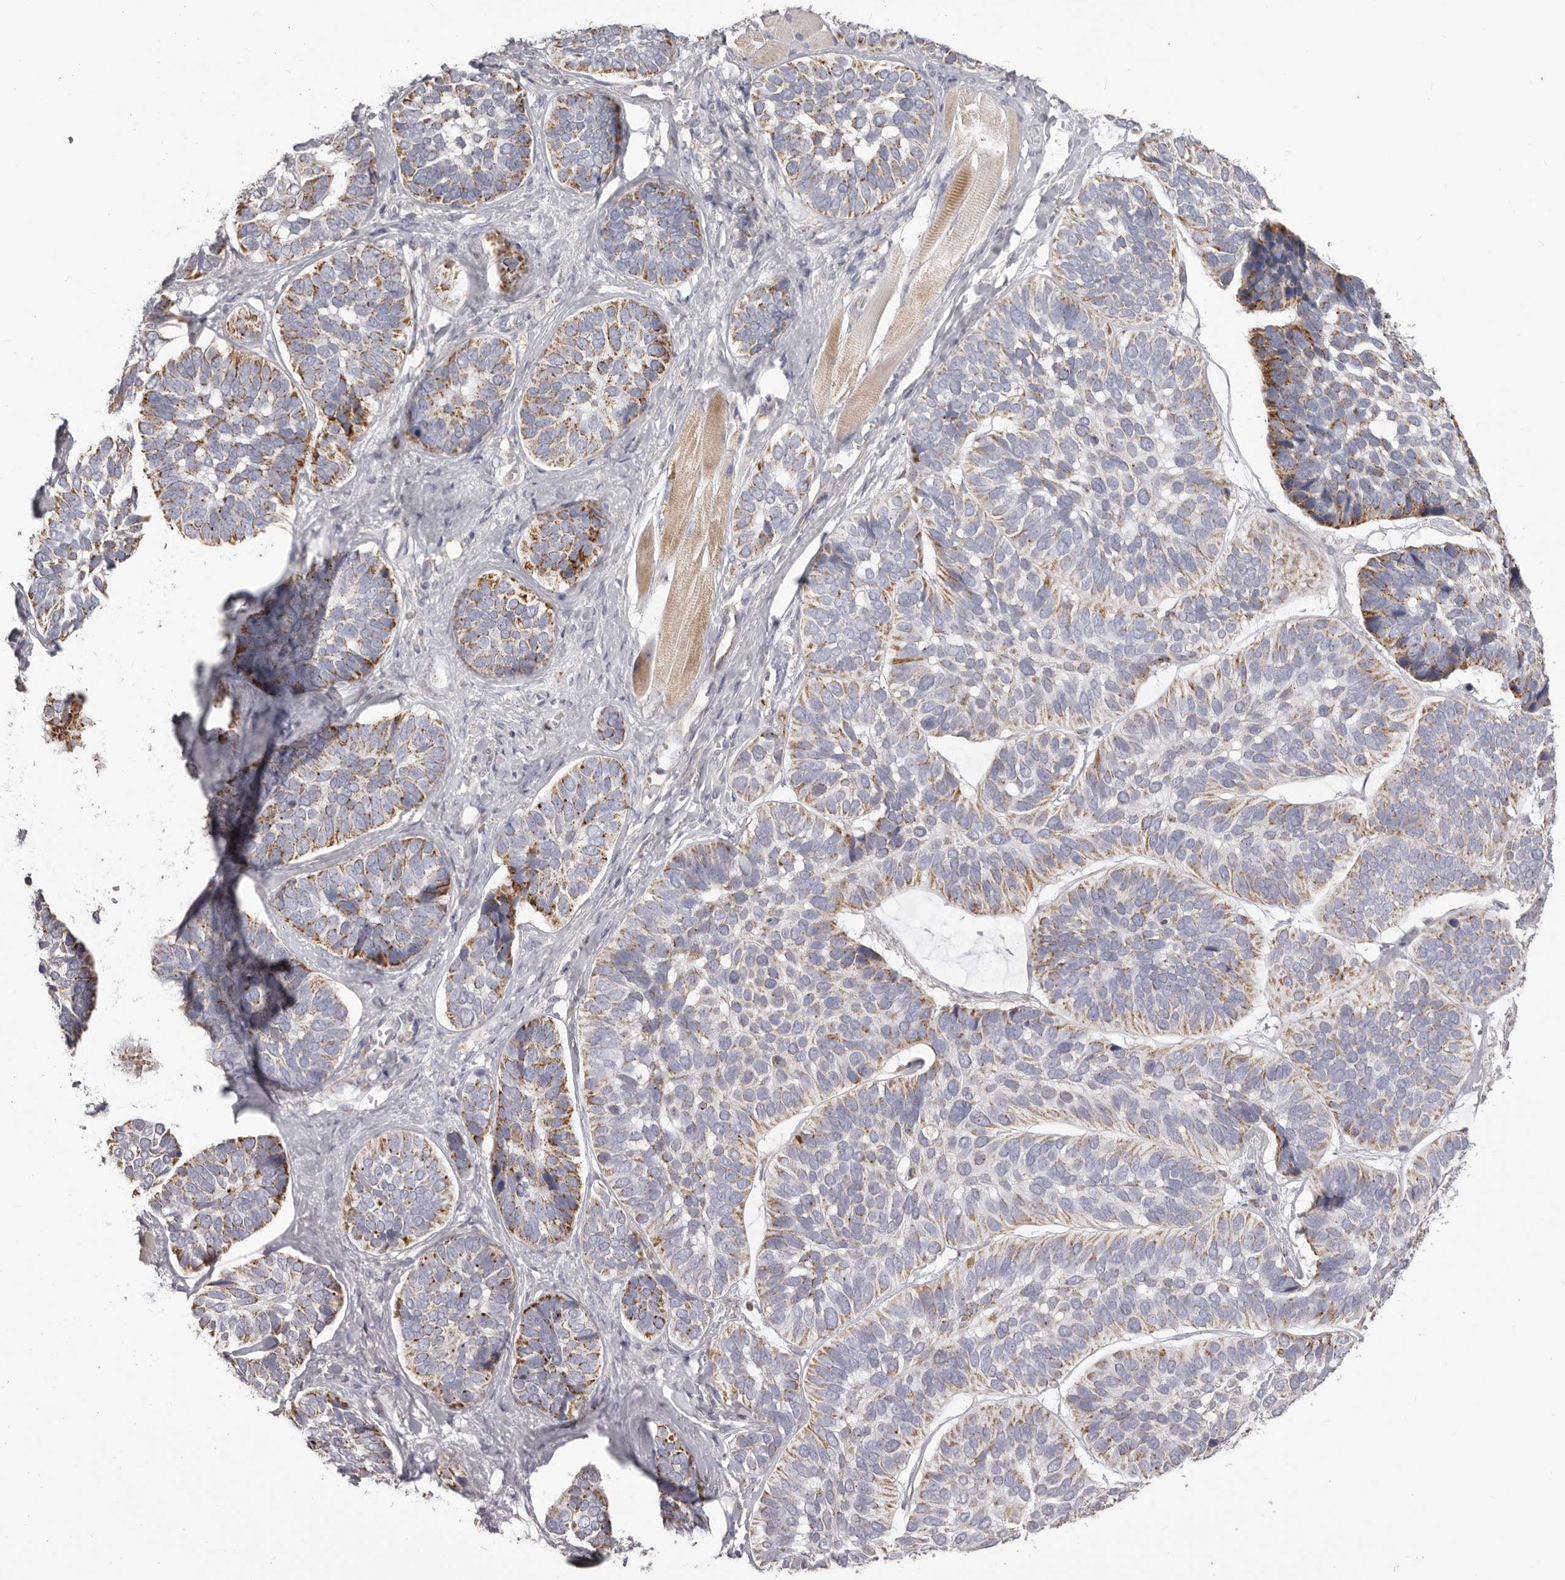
{"staining": {"intensity": "moderate", "quantity": ">75%", "location": "cytoplasmic/membranous"}, "tissue": "skin cancer", "cell_type": "Tumor cells", "image_type": "cancer", "snomed": [{"axis": "morphology", "description": "Basal cell carcinoma"}, {"axis": "topography", "description": "Skin"}], "caption": "Immunohistochemistry micrograph of neoplastic tissue: human skin cancer (basal cell carcinoma) stained using IHC reveals medium levels of moderate protein expression localized specifically in the cytoplasmic/membranous of tumor cells, appearing as a cytoplasmic/membranous brown color.", "gene": "PRMT2", "patient": {"sex": "male", "age": 62}}